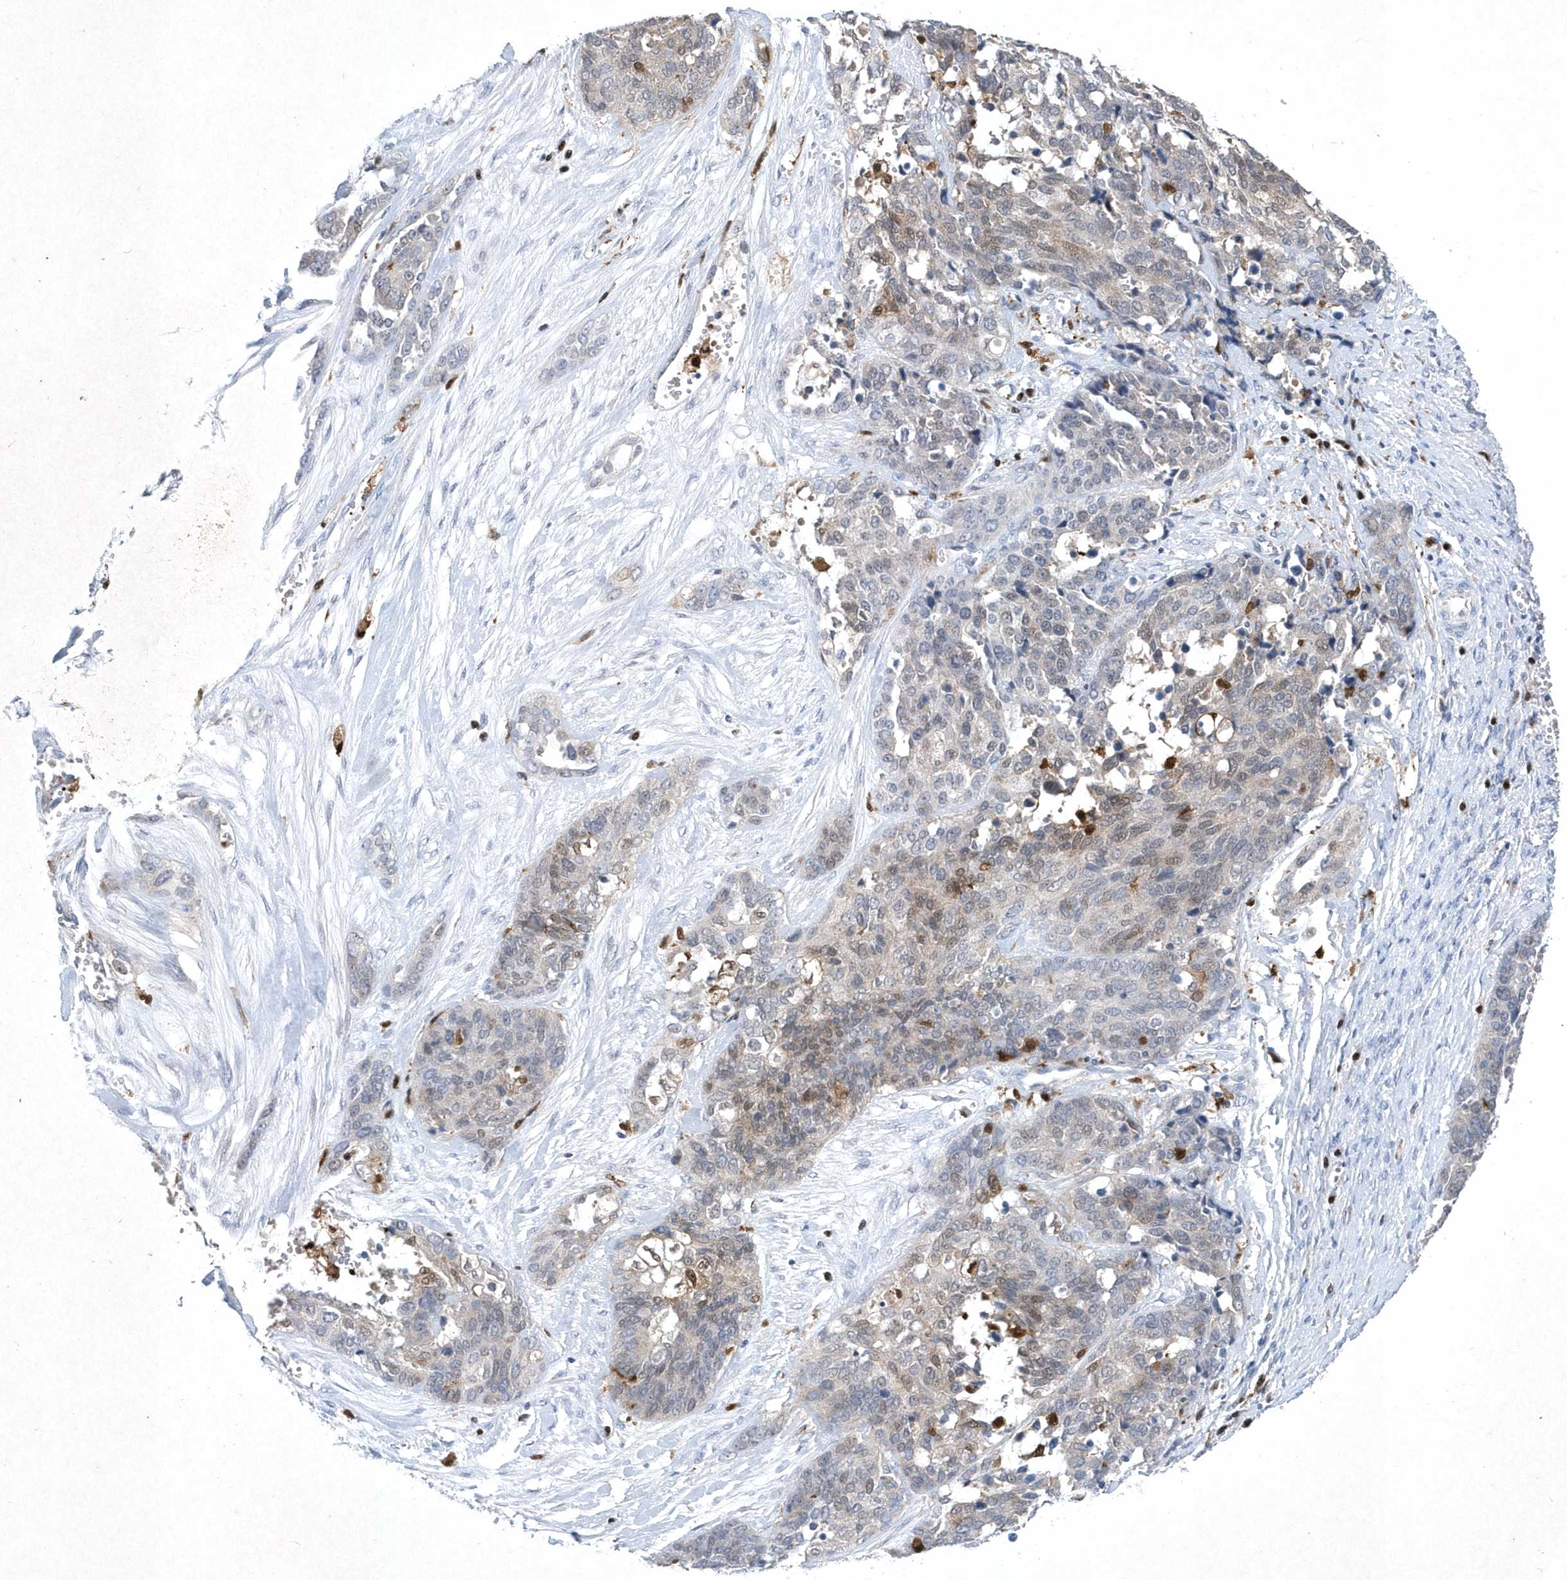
{"staining": {"intensity": "negative", "quantity": "none", "location": "none"}, "tissue": "ovarian cancer", "cell_type": "Tumor cells", "image_type": "cancer", "snomed": [{"axis": "morphology", "description": "Cystadenocarcinoma, serous, NOS"}, {"axis": "topography", "description": "Ovary"}], "caption": "This is an immunohistochemistry (IHC) image of human serous cystadenocarcinoma (ovarian). There is no expression in tumor cells.", "gene": "BHLHA15", "patient": {"sex": "female", "age": 44}}